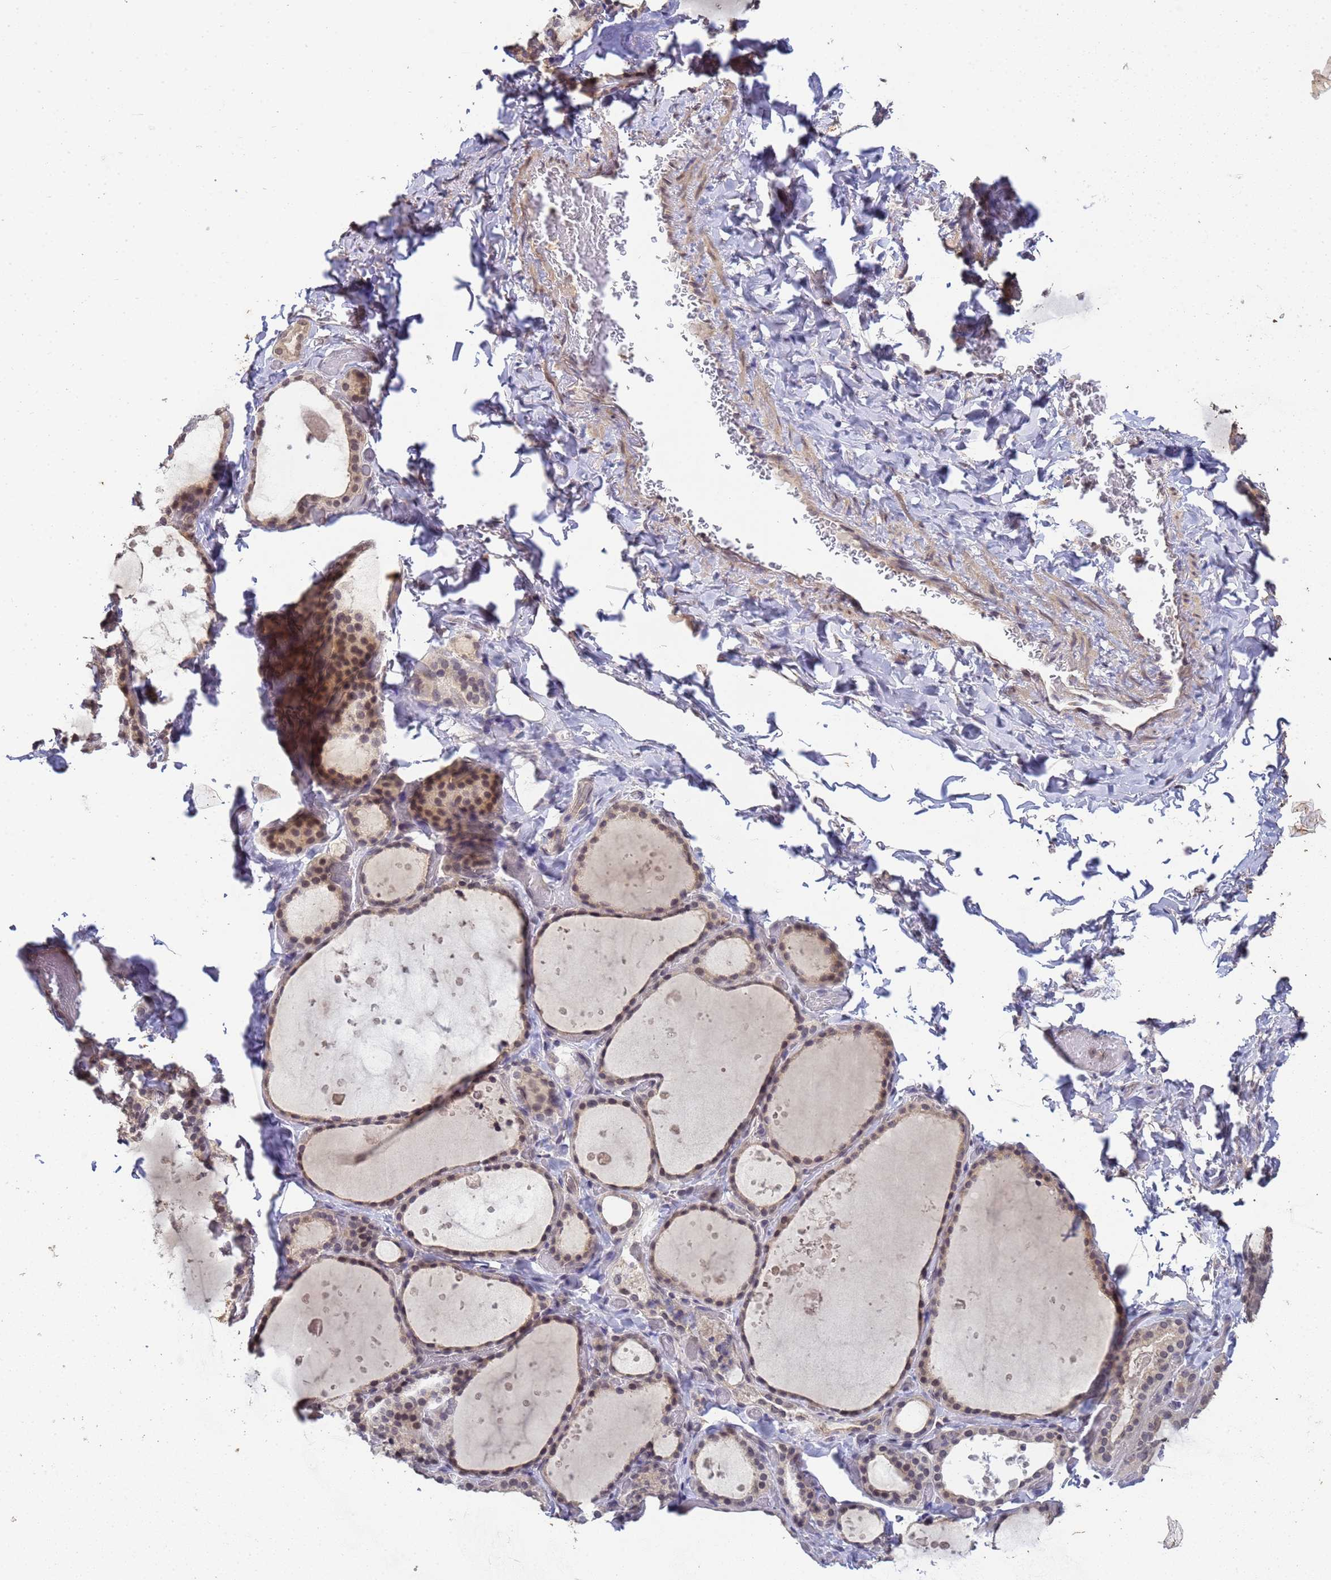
{"staining": {"intensity": "weak", "quantity": "<25%", "location": "cytoplasmic/membranous,nuclear"}, "tissue": "thyroid gland", "cell_type": "Glandular cells", "image_type": "normal", "snomed": [{"axis": "morphology", "description": "Normal tissue, NOS"}, {"axis": "topography", "description": "Thyroid gland"}], "caption": "This image is of normal thyroid gland stained with immunohistochemistry to label a protein in brown with the nuclei are counter-stained blue. There is no expression in glandular cells.", "gene": "MYL7", "patient": {"sex": "female", "age": 44}}